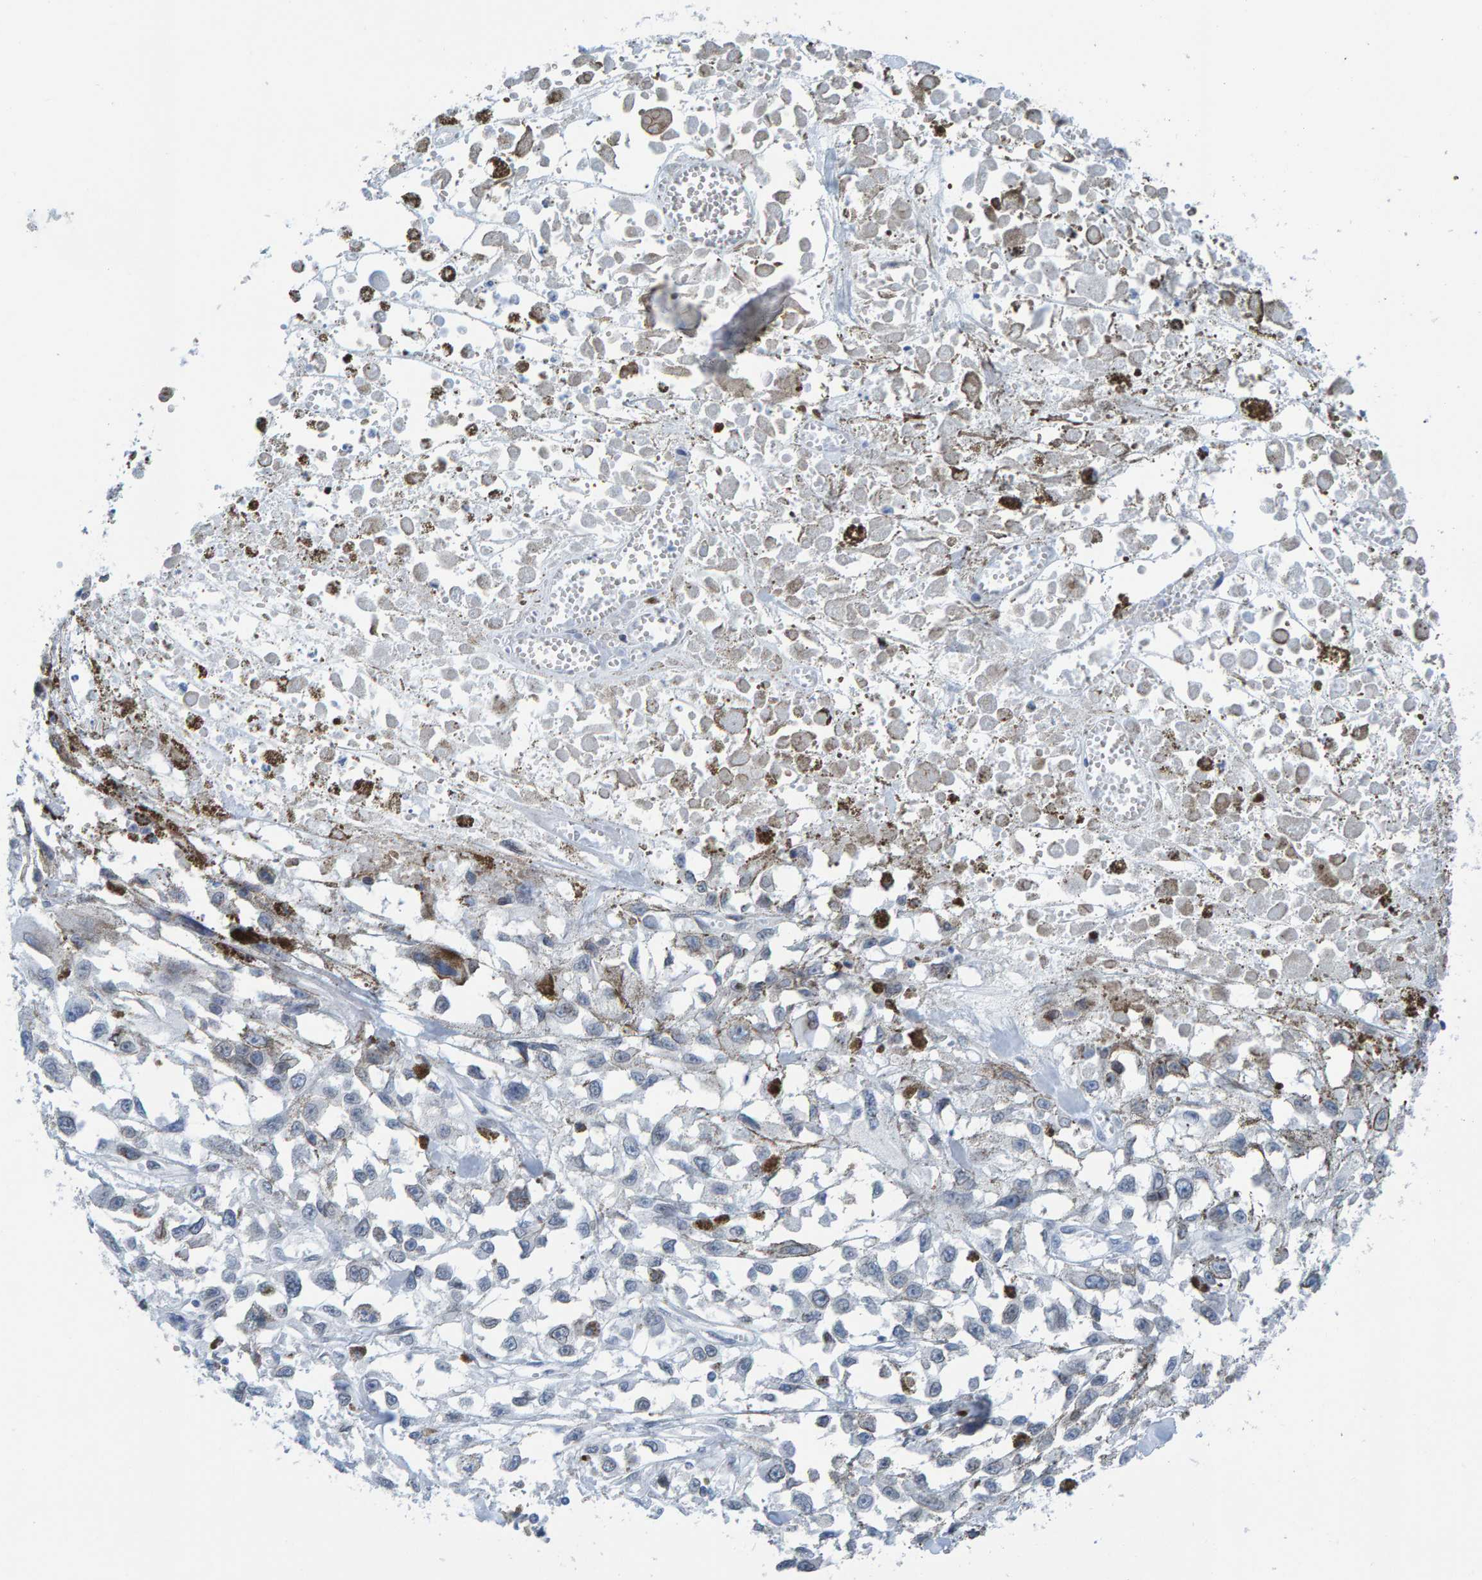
{"staining": {"intensity": "negative", "quantity": "none", "location": "none"}, "tissue": "melanoma", "cell_type": "Tumor cells", "image_type": "cancer", "snomed": [{"axis": "morphology", "description": "Malignant melanoma, Metastatic site"}, {"axis": "topography", "description": "Lymph node"}], "caption": "Protein analysis of melanoma exhibits no significant staining in tumor cells. The staining was performed using DAB to visualize the protein expression in brown, while the nuclei were stained in blue with hematoxylin (Magnification: 20x).", "gene": "LMNB2", "patient": {"sex": "male", "age": 59}}